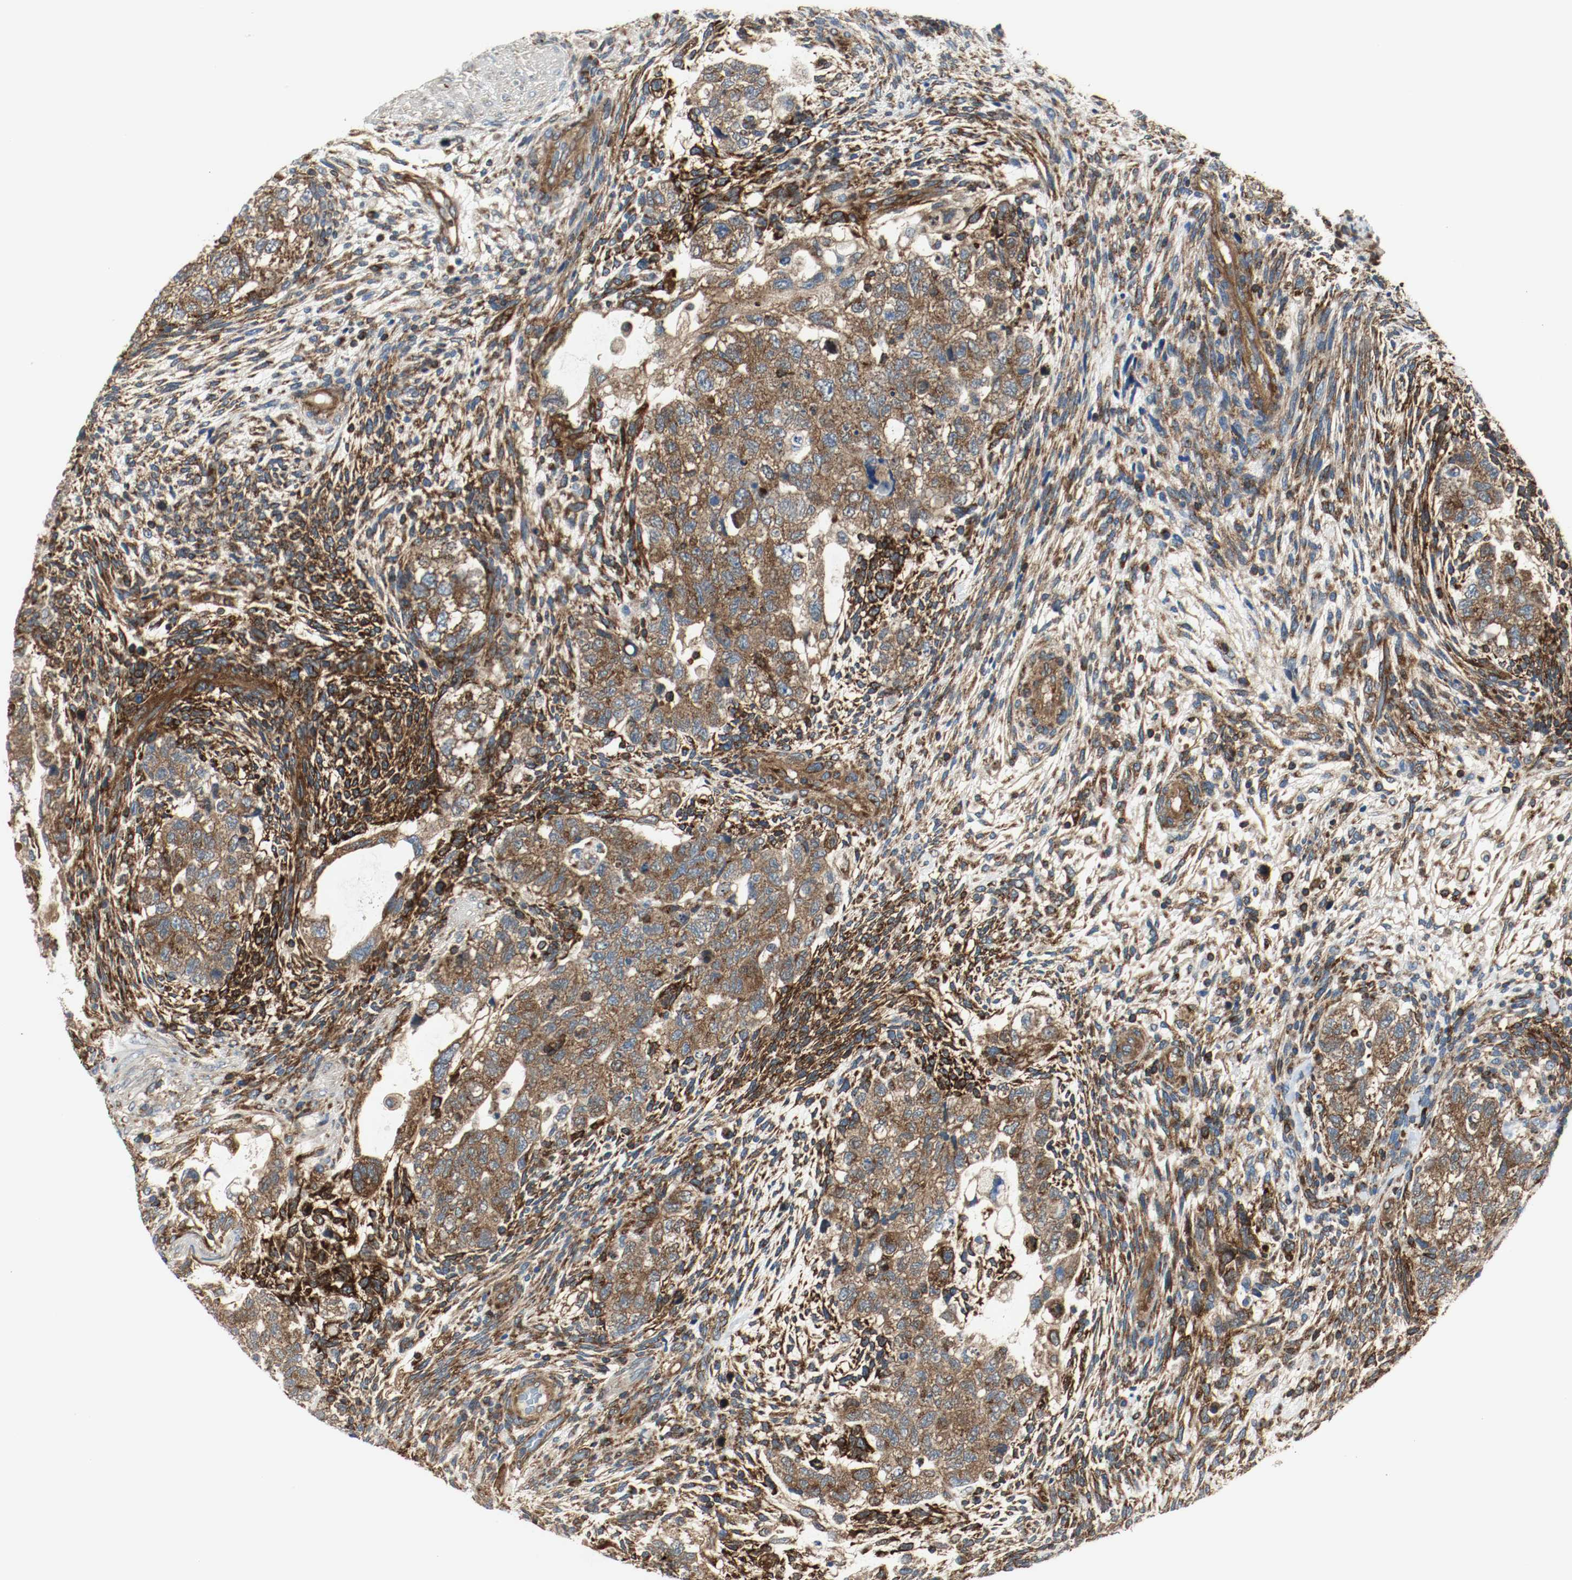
{"staining": {"intensity": "strong", "quantity": ">75%", "location": "cytoplasmic/membranous"}, "tissue": "testis cancer", "cell_type": "Tumor cells", "image_type": "cancer", "snomed": [{"axis": "morphology", "description": "Normal tissue, NOS"}, {"axis": "morphology", "description": "Carcinoma, Embryonal, NOS"}, {"axis": "topography", "description": "Testis"}], "caption": "Testis embryonal carcinoma stained with immunohistochemistry (IHC) reveals strong cytoplasmic/membranous expression in about >75% of tumor cells.", "gene": "PLCG1", "patient": {"sex": "male", "age": 36}}